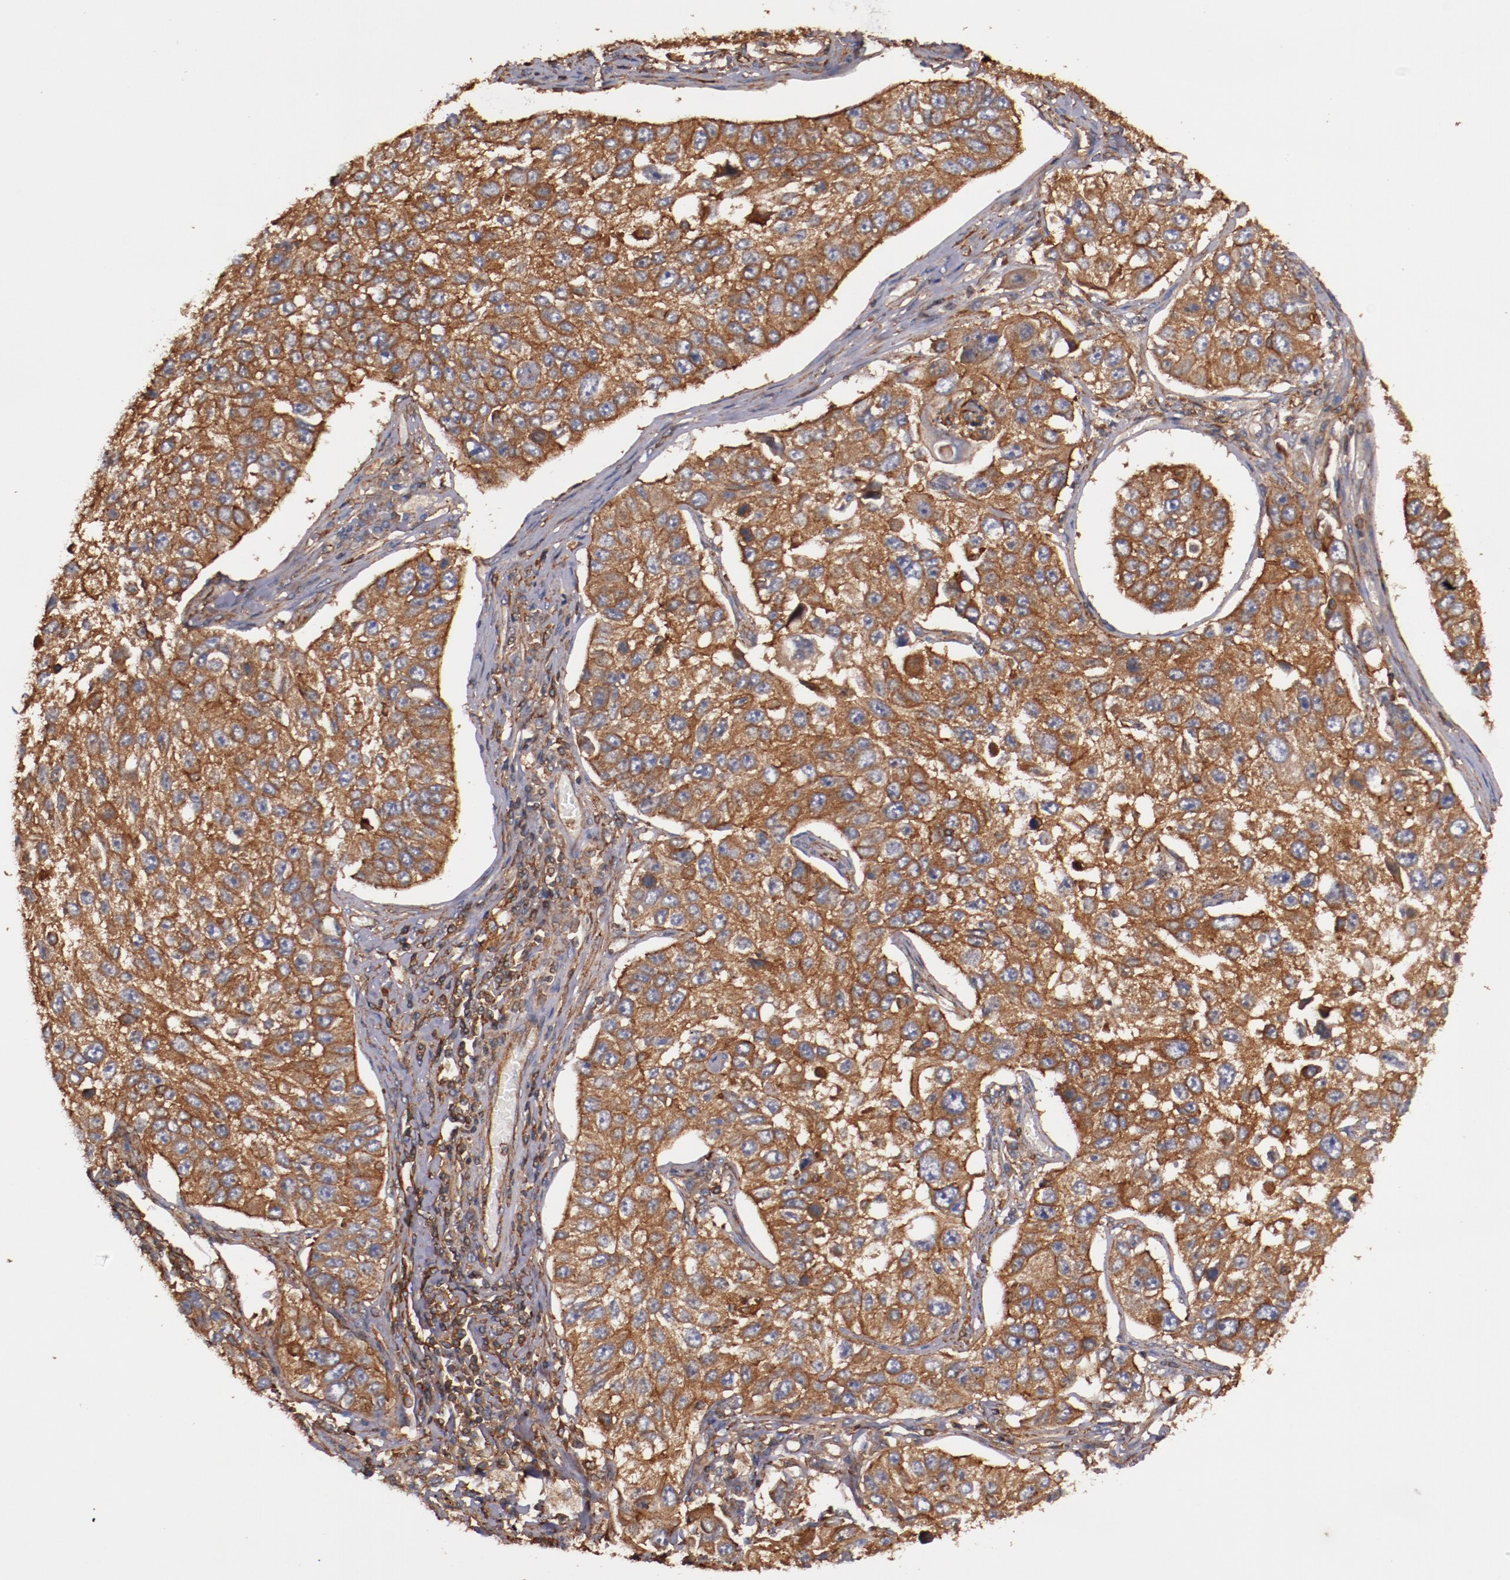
{"staining": {"intensity": "strong", "quantity": "25%-75%", "location": "cytoplasmic/membranous"}, "tissue": "lung cancer", "cell_type": "Tumor cells", "image_type": "cancer", "snomed": [{"axis": "morphology", "description": "Squamous cell carcinoma, NOS"}, {"axis": "topography", "description": "Lung"}], "caption": "Immunohistochemical staining of human lung cancer (squamous cell carcinoma) reveals strong cytoplasmic/membranous protein positivity in approximately 25%-75% of tumor cells. (DAB (3,3'-diaminobenzidine) = brown stain, brightfield microscopy at high magnification).", "gene": "TMOD3", "patient": {"sex": "male", "age": 71}}